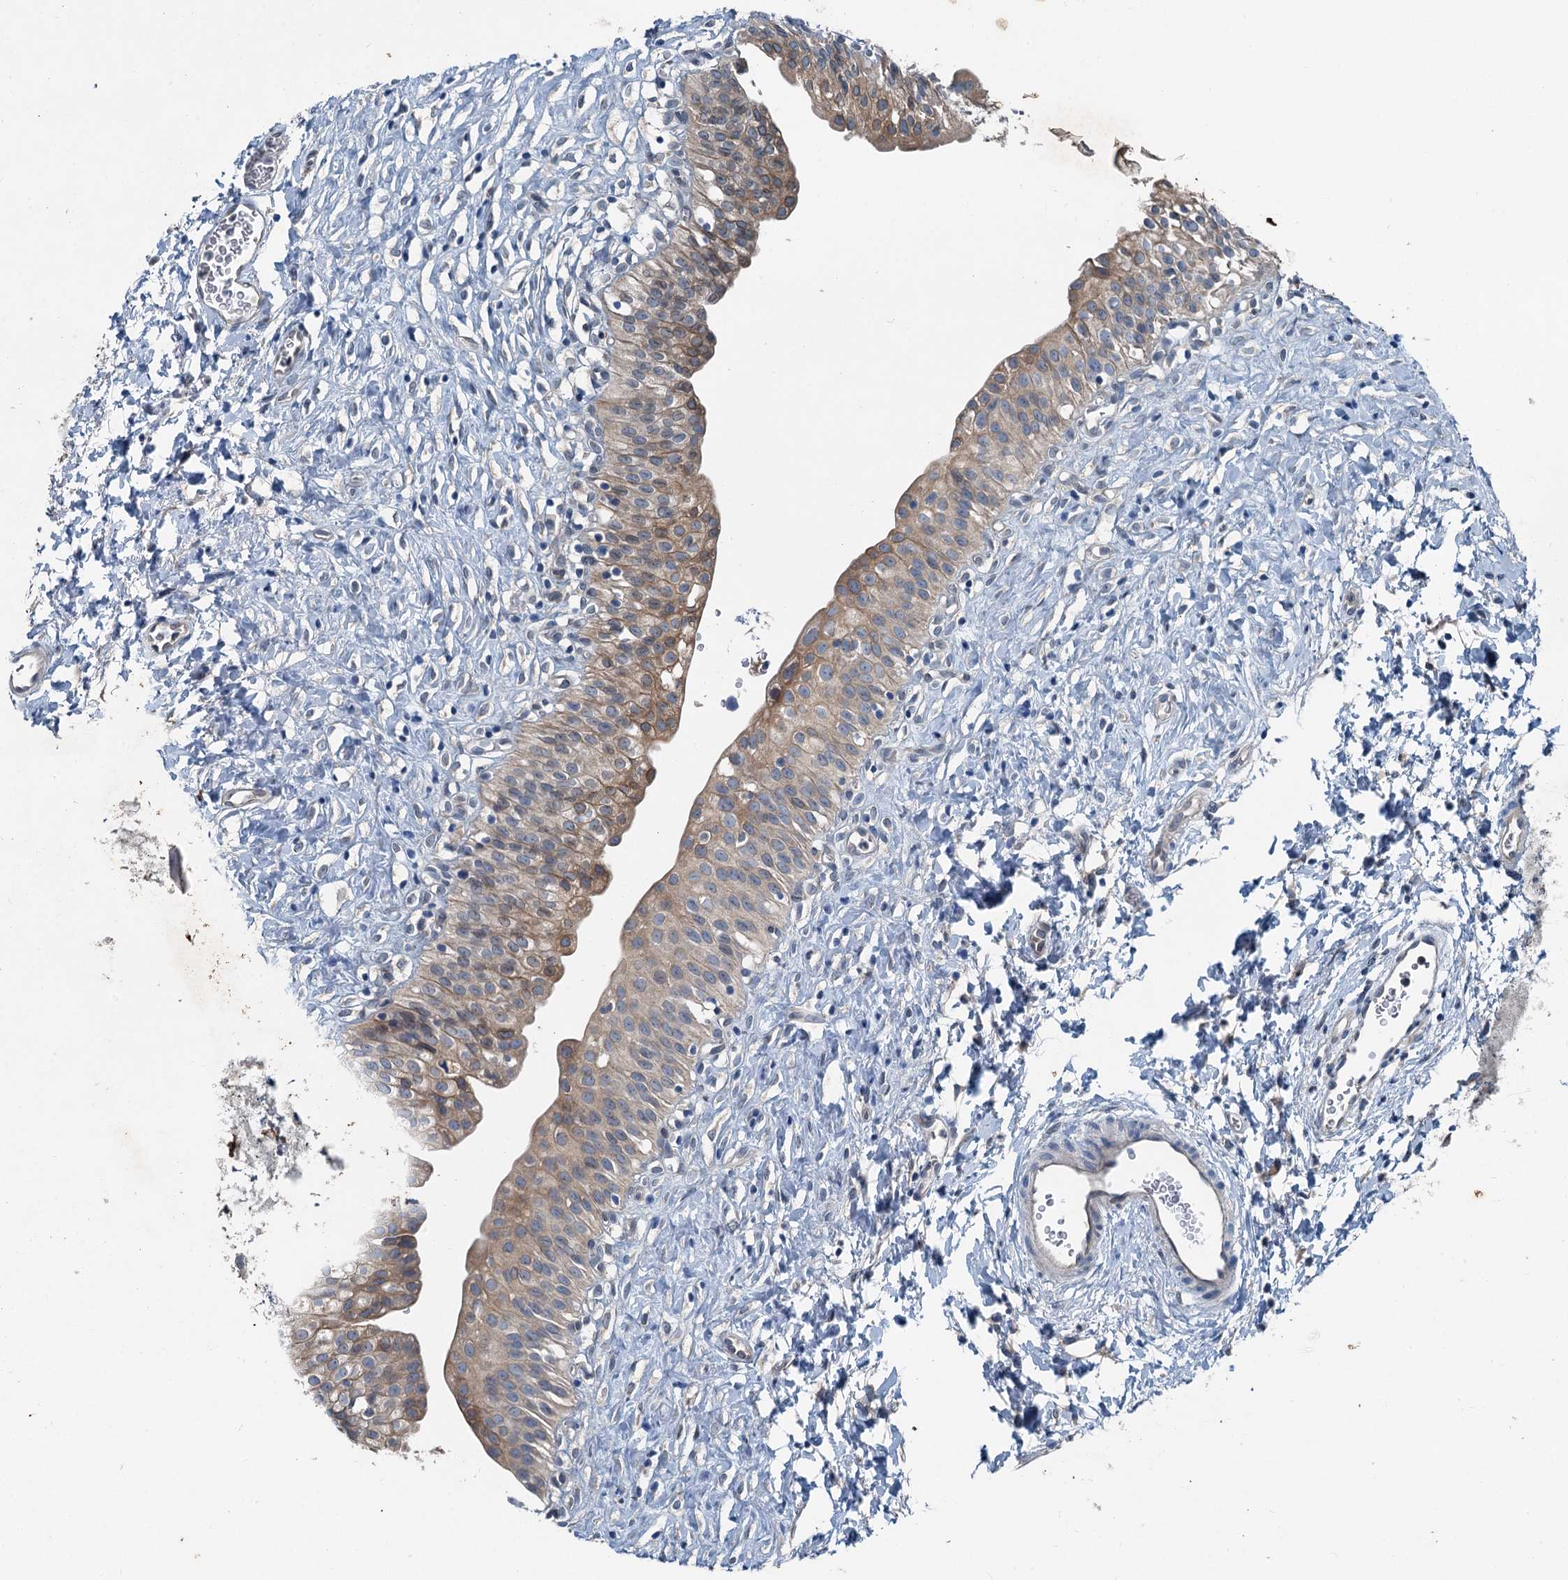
{"staining": {"intensity": "moderate", "quantity": ">75%", "location": "cytoplasmic/membranous"}, "tissue": "urinary bladder", "cell_type": "Urothelial cells", "image_type": "normal", "snomed": [{"axis": "morphology", "description": "Normal tissue, NOS"}, {"axis": "topography", "description": "Urinary bladder"}], "caption": "The image exhibits staining of benign urinary bladder, revealing moderate cytoplasmic/membranous protein positivity (brown color) within urothelial cells. (DAB = brown stain, brightfield microscopy at high magnification).", "gene": "C6orf120", "patient": {"sex": "male", "age": 51}}